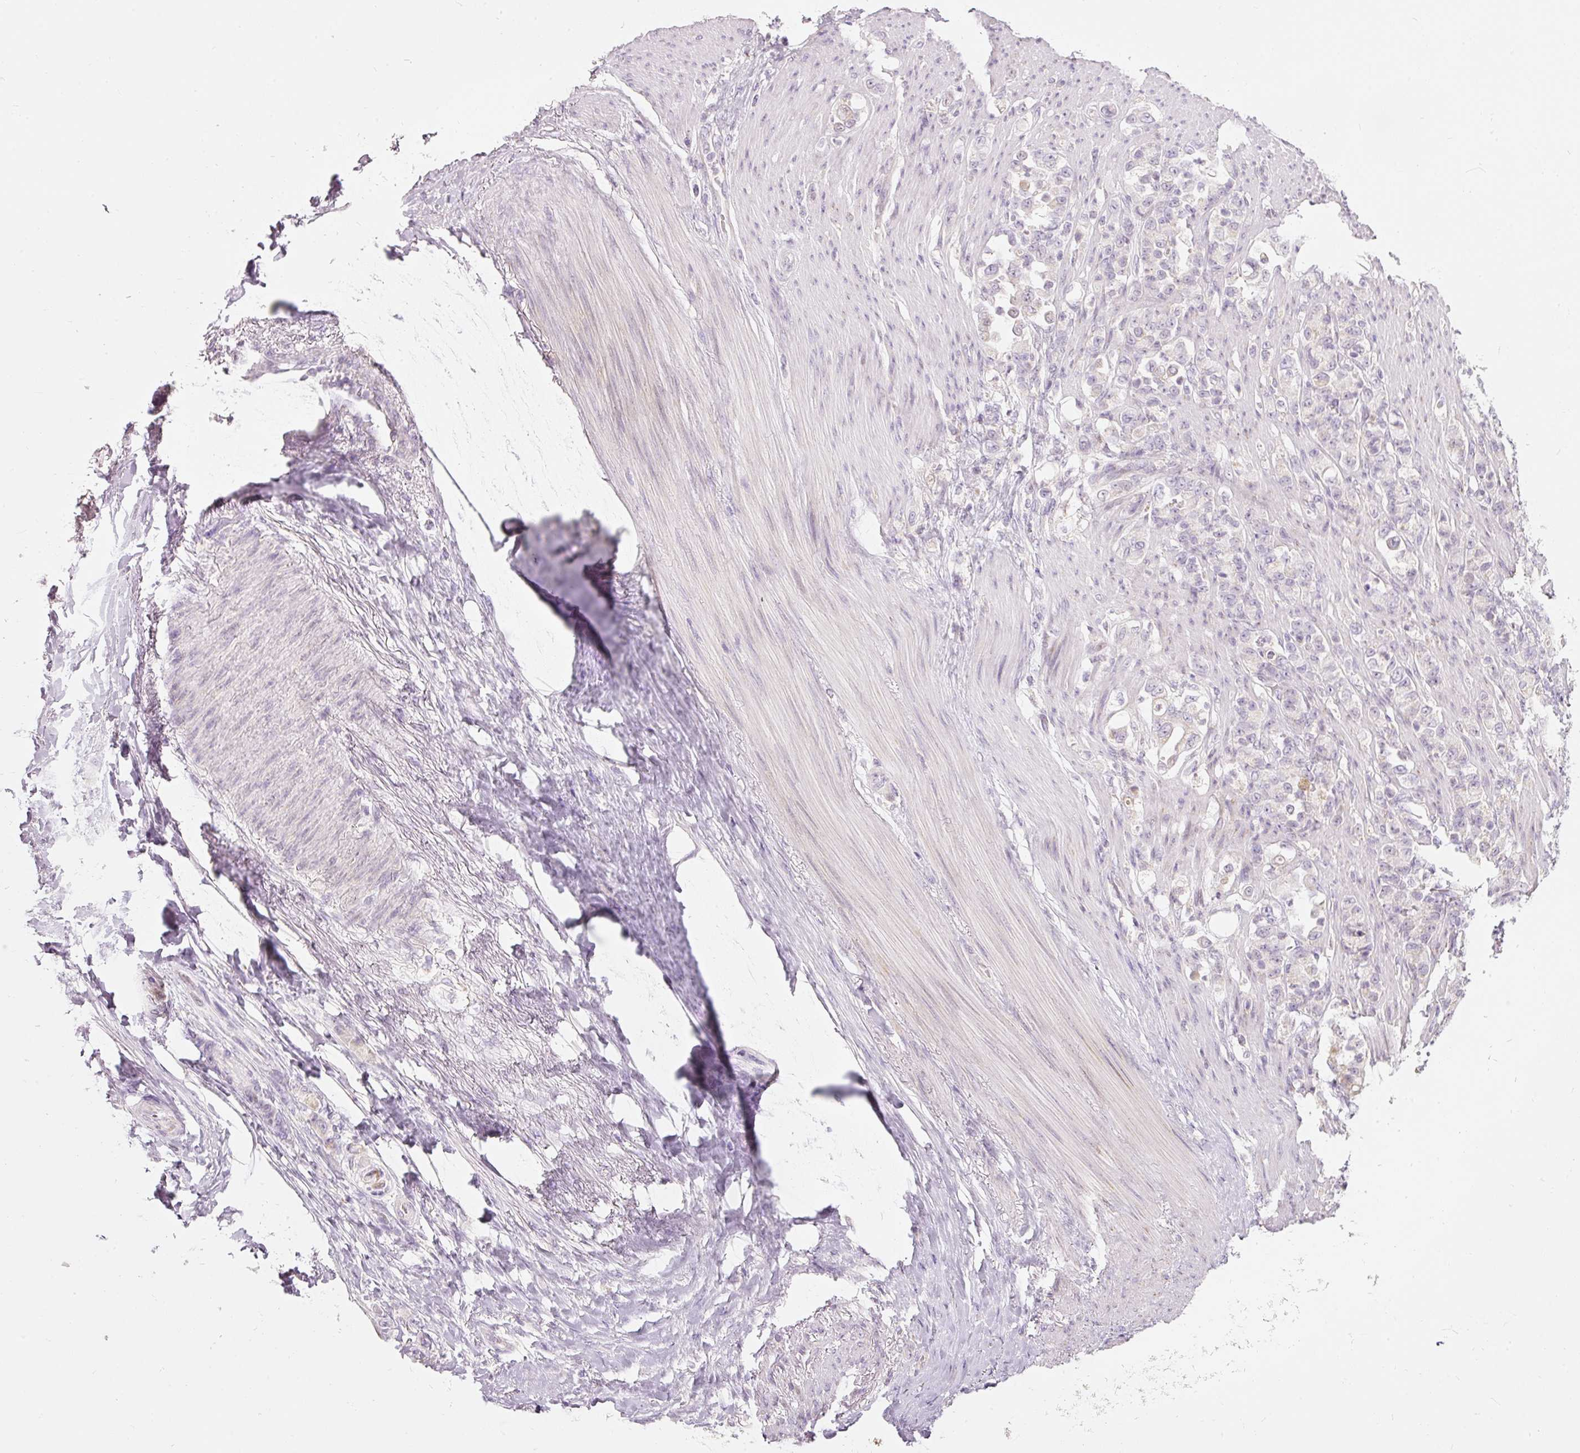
{"staining": {"intensity": "negative", "quantity": "none", "location": "none"}, "tissue": "stomach cancer", "cell_type": "Tumor cells", "image_type": "cancer", "snomed": [{"axis": "morphology", "description": "Normal tissue, NOS"}, {"axis": "morphology", "description": "Adenocarcinoma, NOS"}, {"axis": "topography", "description": "Stomach"}], "caption": "This is an immunohistochemistry (IHC) histopathology image of adenocarcinoma (stomach). There is no expression in tumor cells.", "gene": "RNF39", "patient": {"sex": "female", "age": 79}}